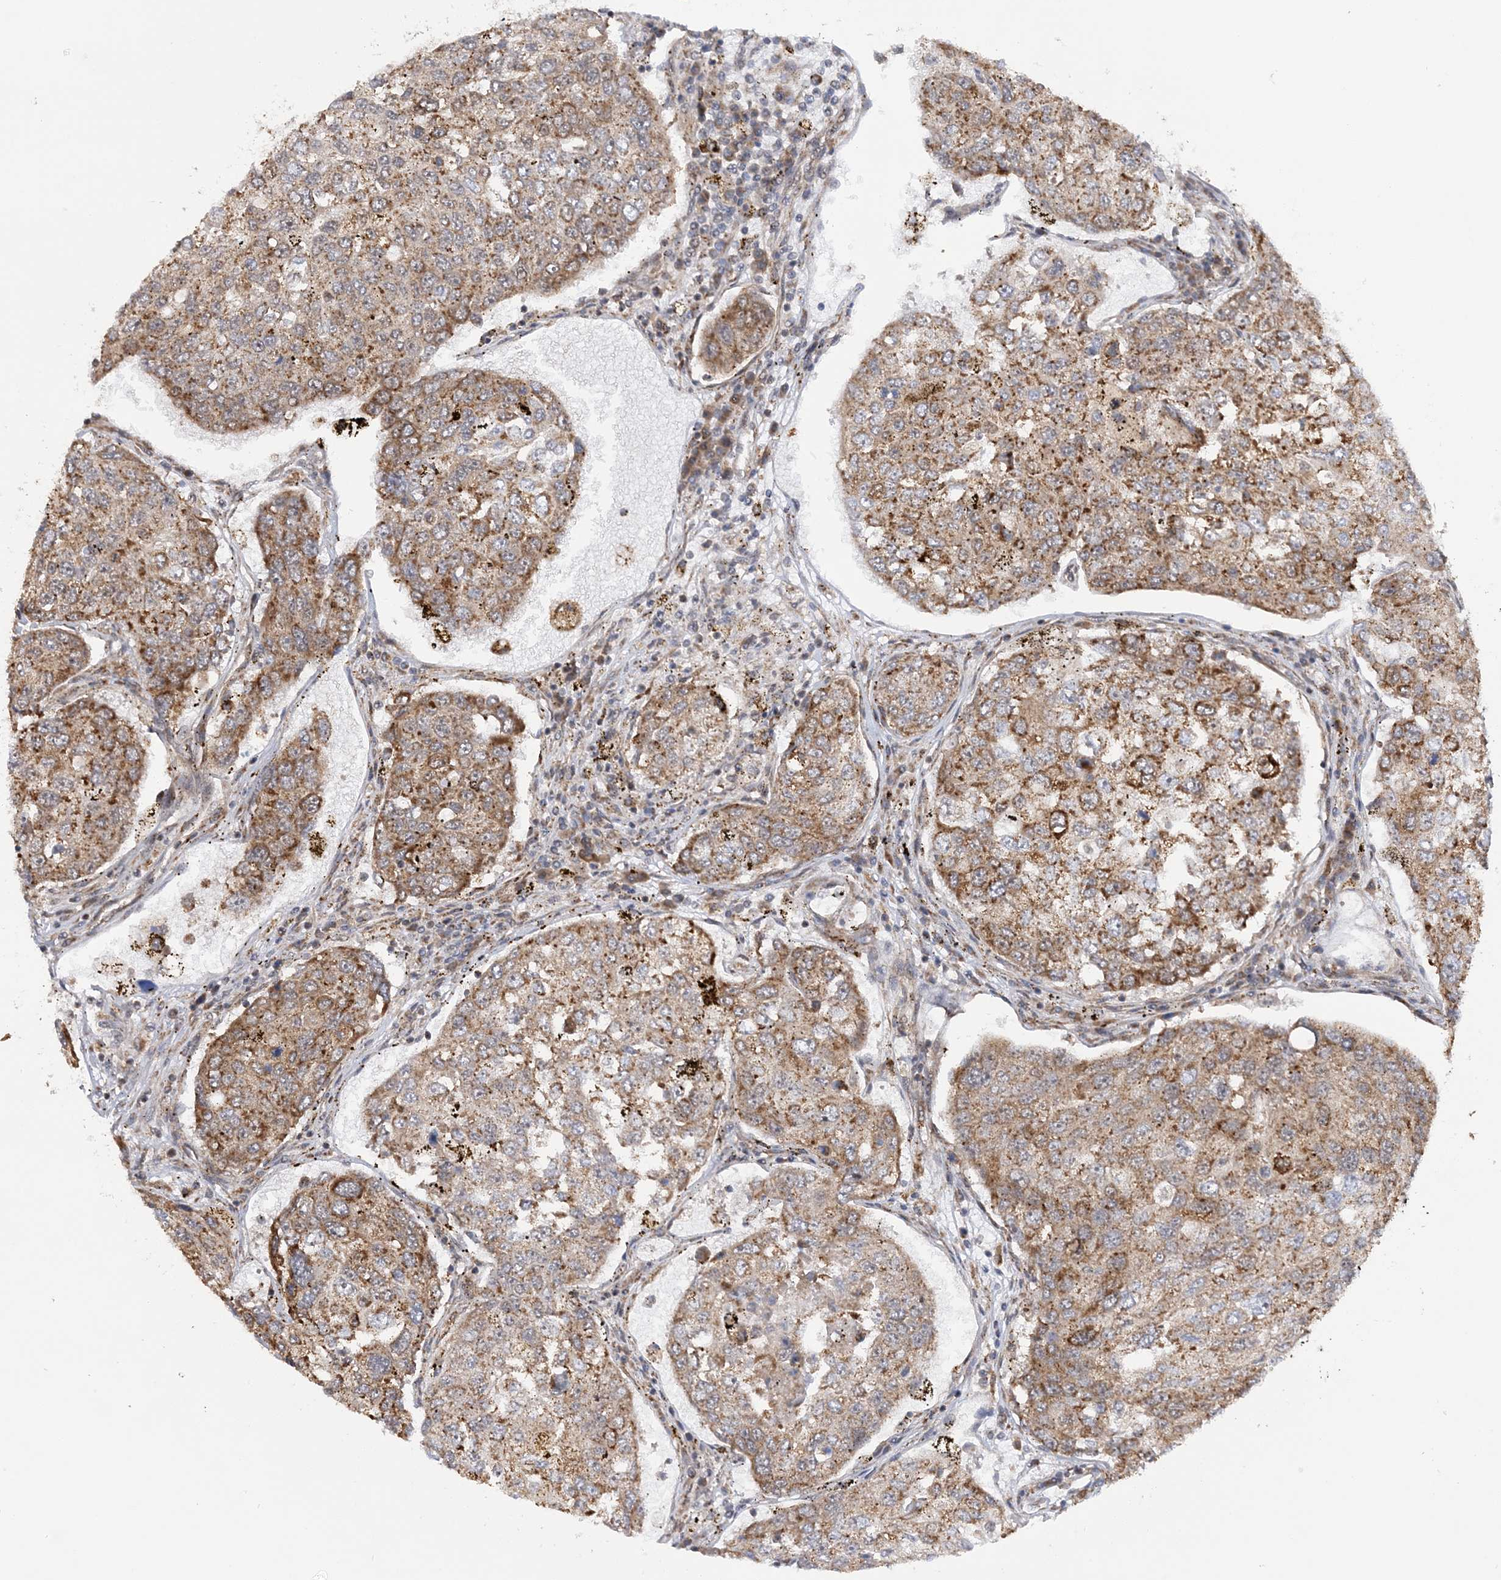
{"staining": {"intensity": "moderate", "quantity": ">75%", "location": "cytoplasmic/membranous"}, "tissue": "urothelial cancer", "cell_type": "Tumor cells", "image_type": "cancer", "snomed": [{"axis": "morphology", "description": "Urothelial carcinoma, High grade"}, {"axis": "topography", "description": "Lymph node"}, {"axis": "topography", "description": "Urinary bladder"}], "caption": "Immunohistochemical staining of human urothelial cancer exhibits medium levels of moderate cytoplasmic/membranous protein staining in approximately >75% of tumor cells.", "gene": "MRPL47", "patient": {"sex": "male", "age": 51}}